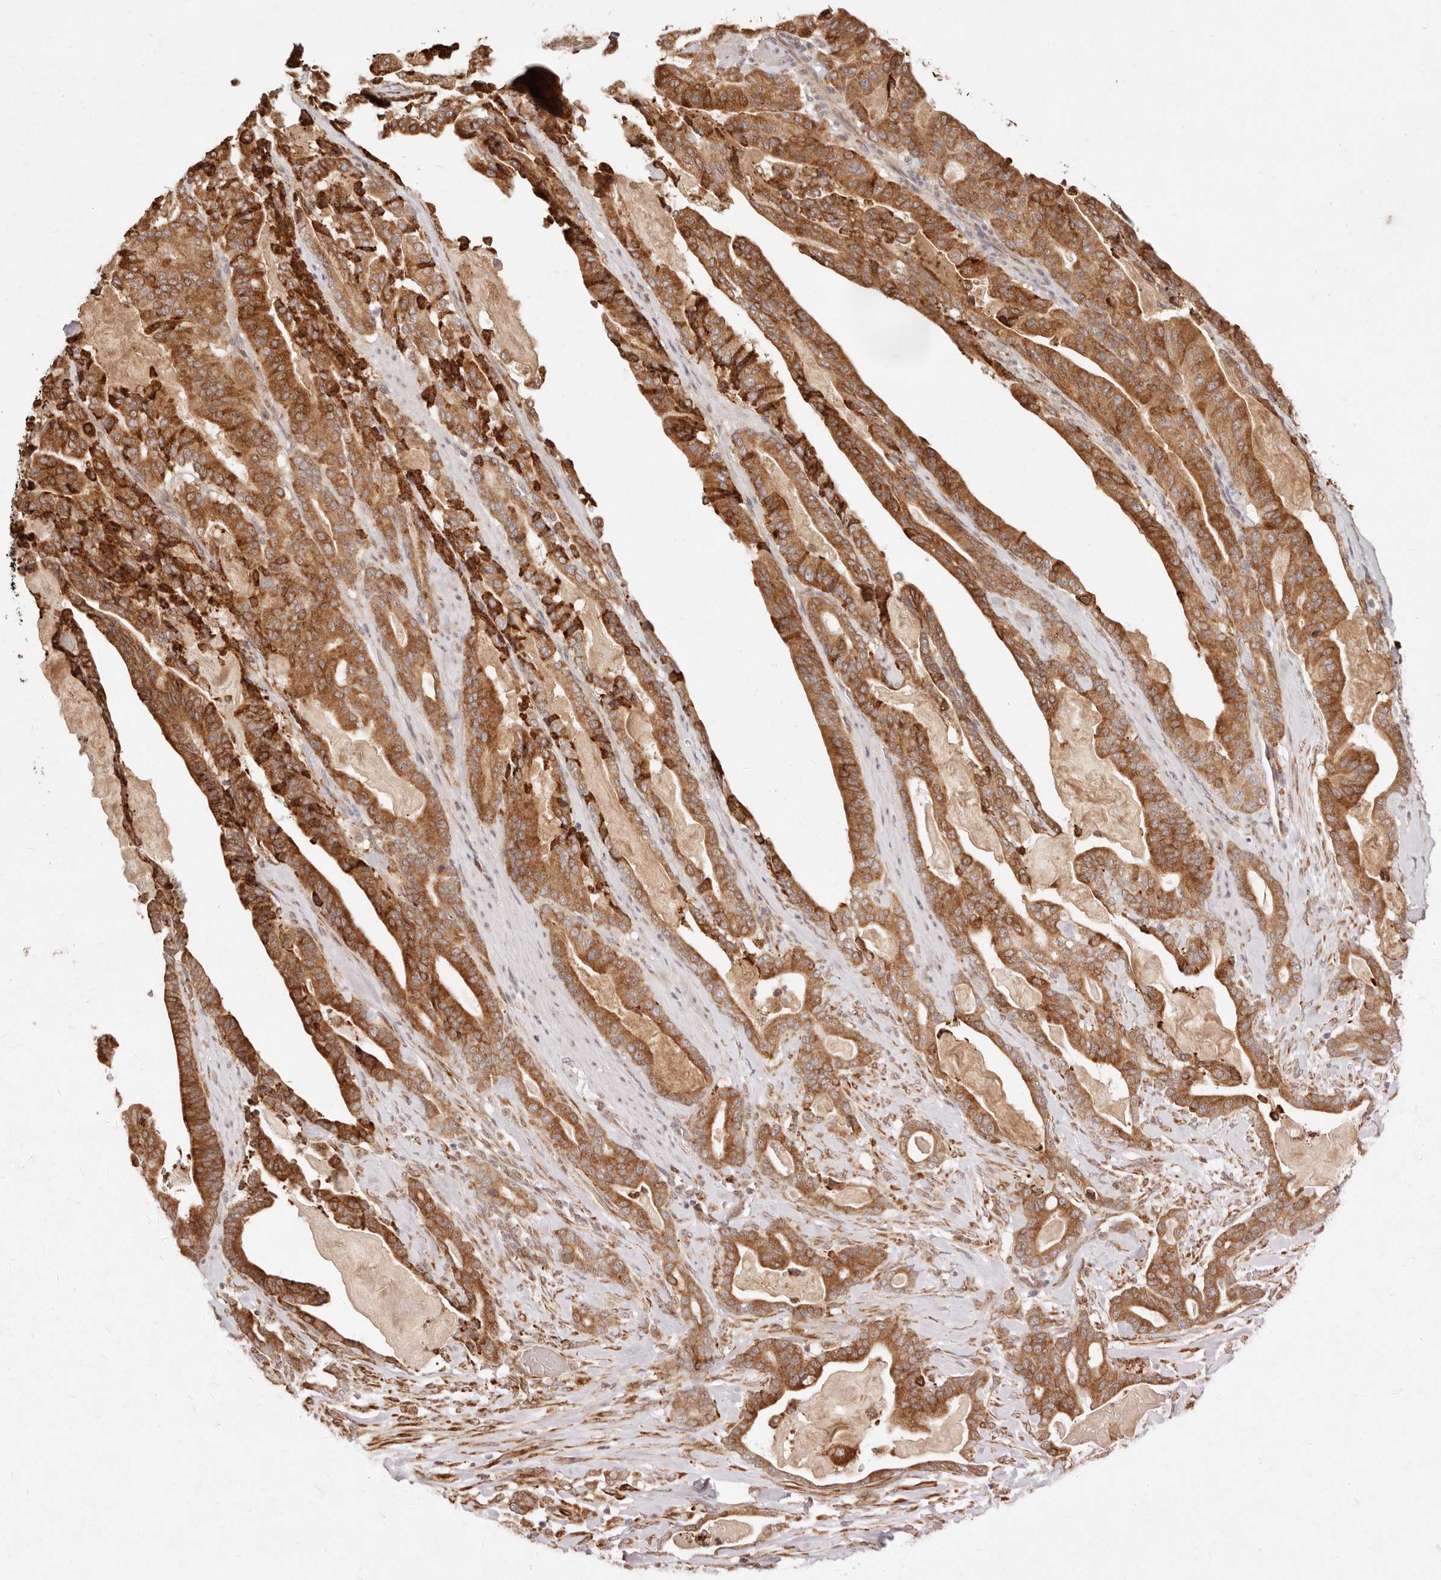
{"staining": {"intensity": "strong", "quantity": ">75%", "location": "cytoplasmic/membranous"}, "tissue": "pancreatic cancer", "cell_type": "Tumor cells", "image_type": "cancer", "snomed": [{"axis": "morphology", "description": "Adenocarcinoma, NOS"}, {"axis": "topography", "description": "Pancreas"}], "caption": "Immunohistochemistry (IHC) (DAB (3,3'-diaminobenzidine)) staining of human adenocarcinoma (pancreatic) reveals strong cytoplasmic/membranous protein staining in about >75% of tumor cells.", "gene": "C1orf127", "patient": {"sex": "male", "age": 63}}